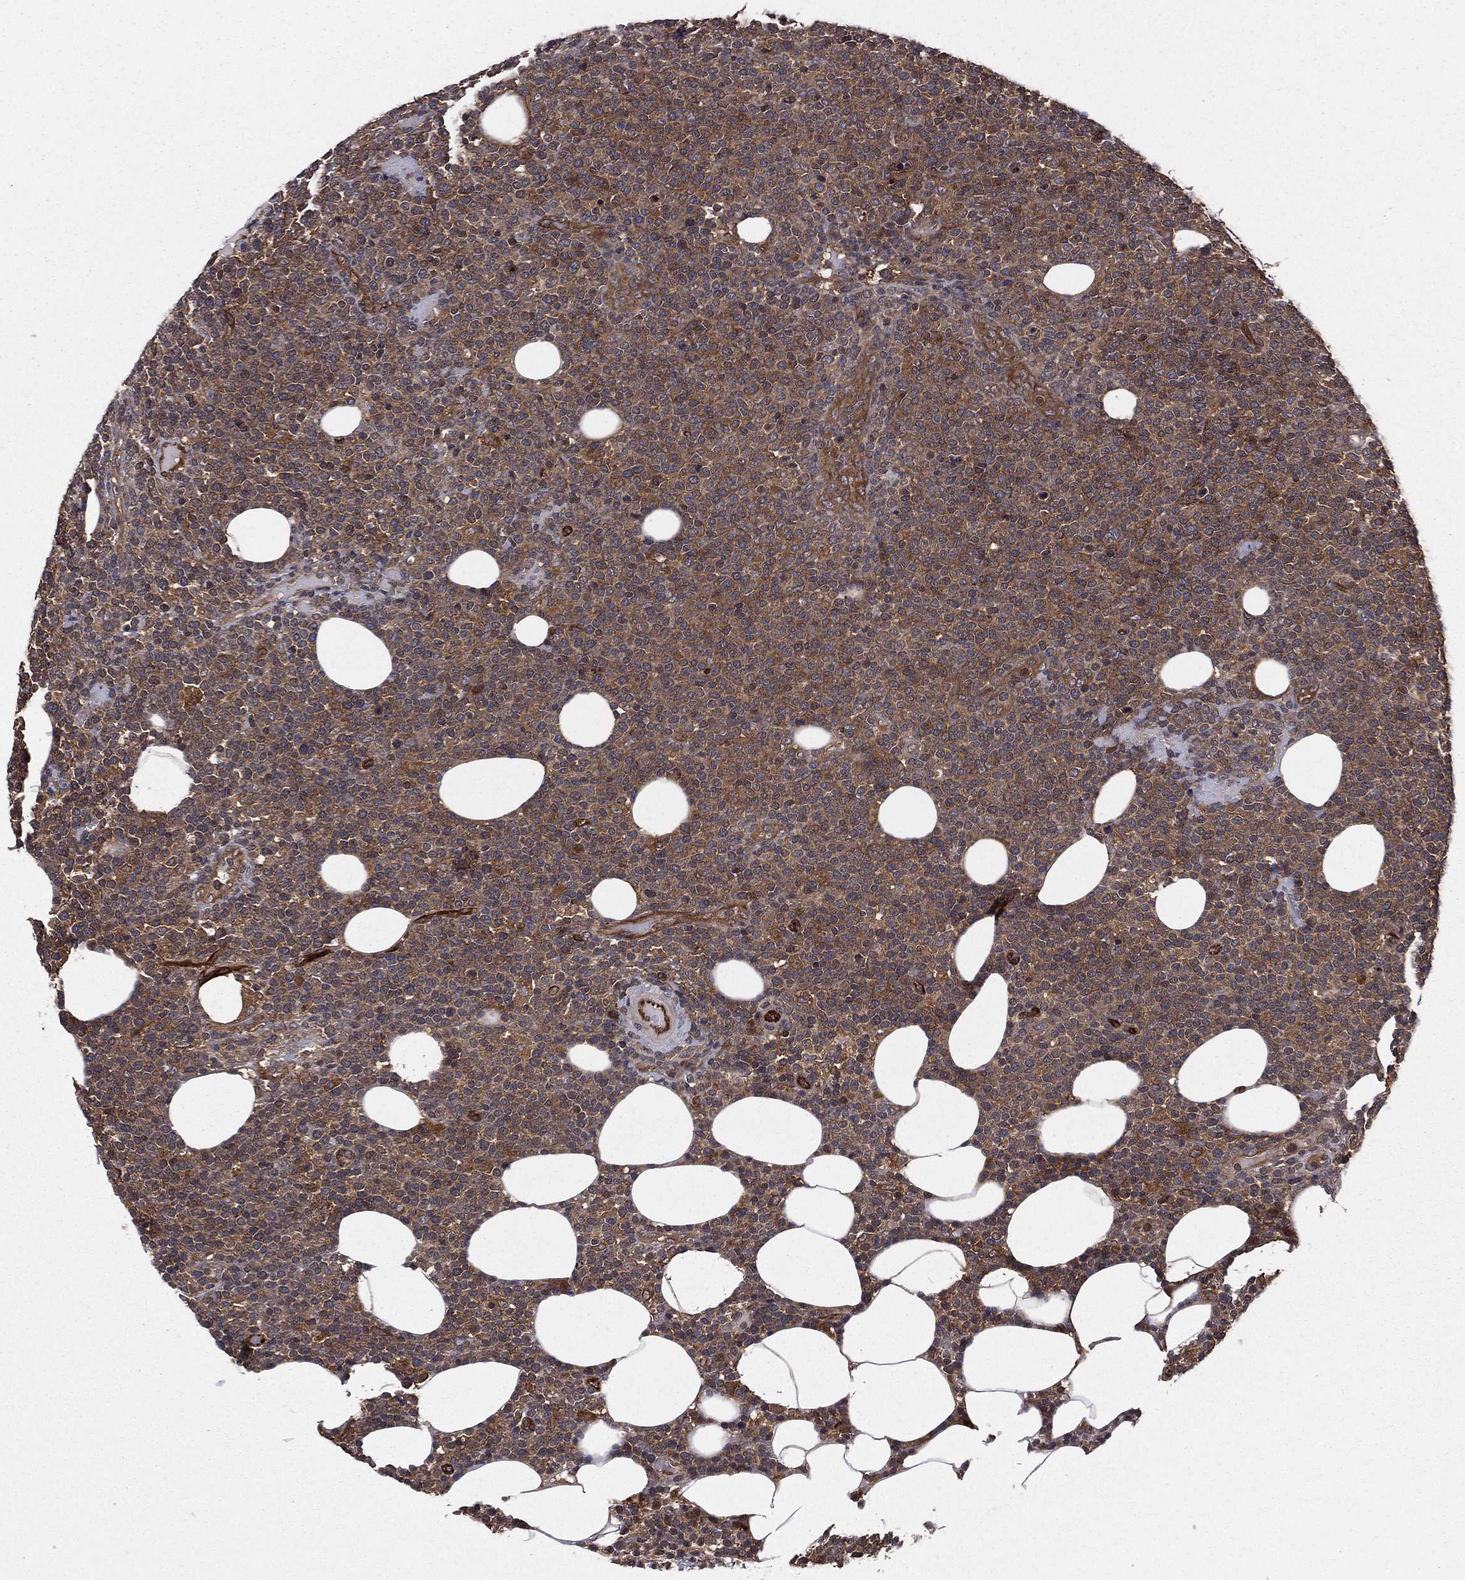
{"staining": {"intensity": "moderate", "quantity": "<25%", "location": "cytoplasmic/membranous"}, "tissue": "lymphoma", "cell_type": "Tumor cells", "image_type": "cancer", "snomed": [{"axis": "morphology", "description": "Malignant lymphoma, non-Hodgkin's type, High grade"}, {"axis": "topography", "description": "Lymph node"}], "caption": "Lymphoma stained with a protein marker displays moderate staining in tumor cells.", "gene": "CERT1", "patient": {"sex": "male", "age": 61}}